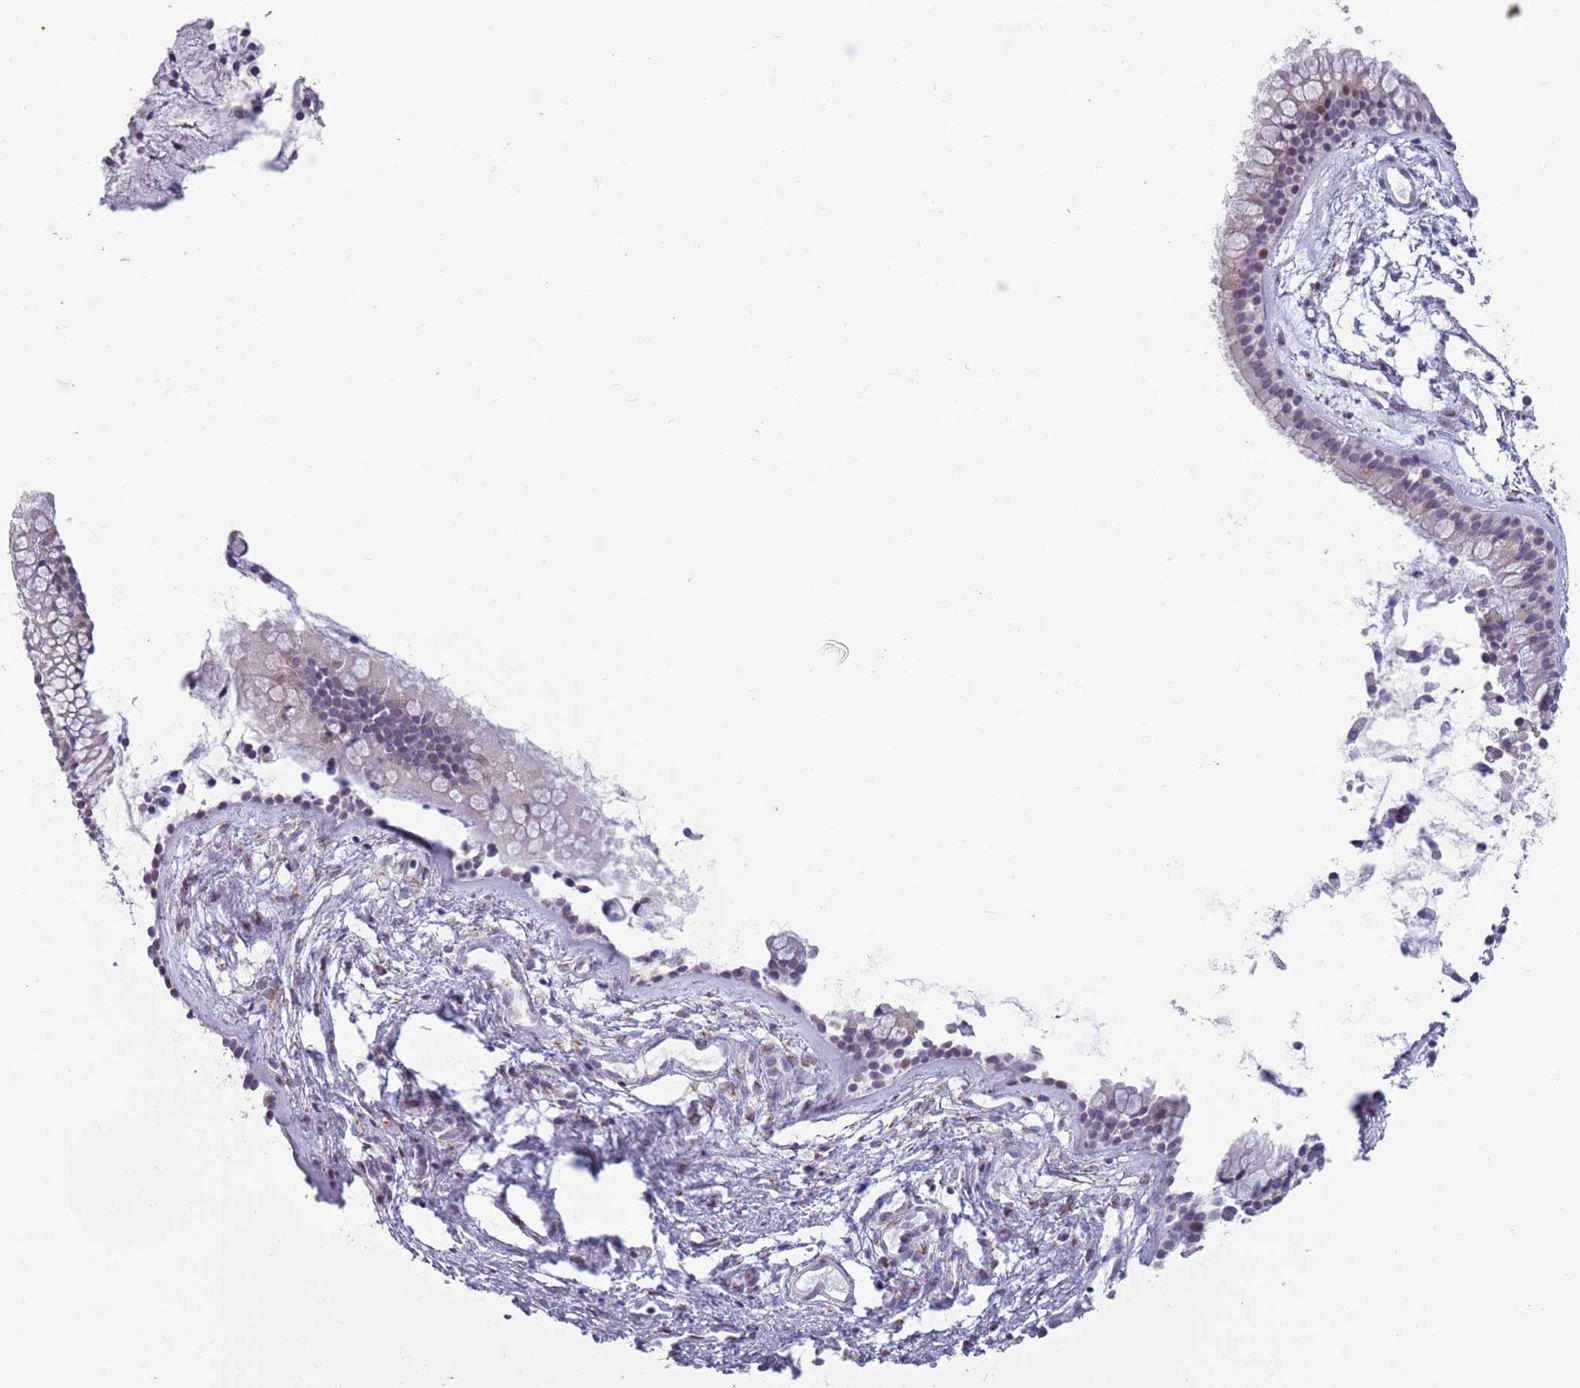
{"staining": {"intensity": "negative", "quantity": "none", "location": "none"}, "tissue": "nasopharynx", "cell_type": "Respiratory epithelial cells", "image_type": "normal", "snomed": [{"axis": "morphology", "description": "Normal tissue, NOS"}, {"axis": "topography", "description": "Nasopharynx"}], "caption": "Immunohistochemistry (IHC) of unremarkable human nasopharynx exhibits no positivity in respiratory epithelial cells.", "gene": "ZKSCAN2", "patient": {"sex": "male", "age": 82}}